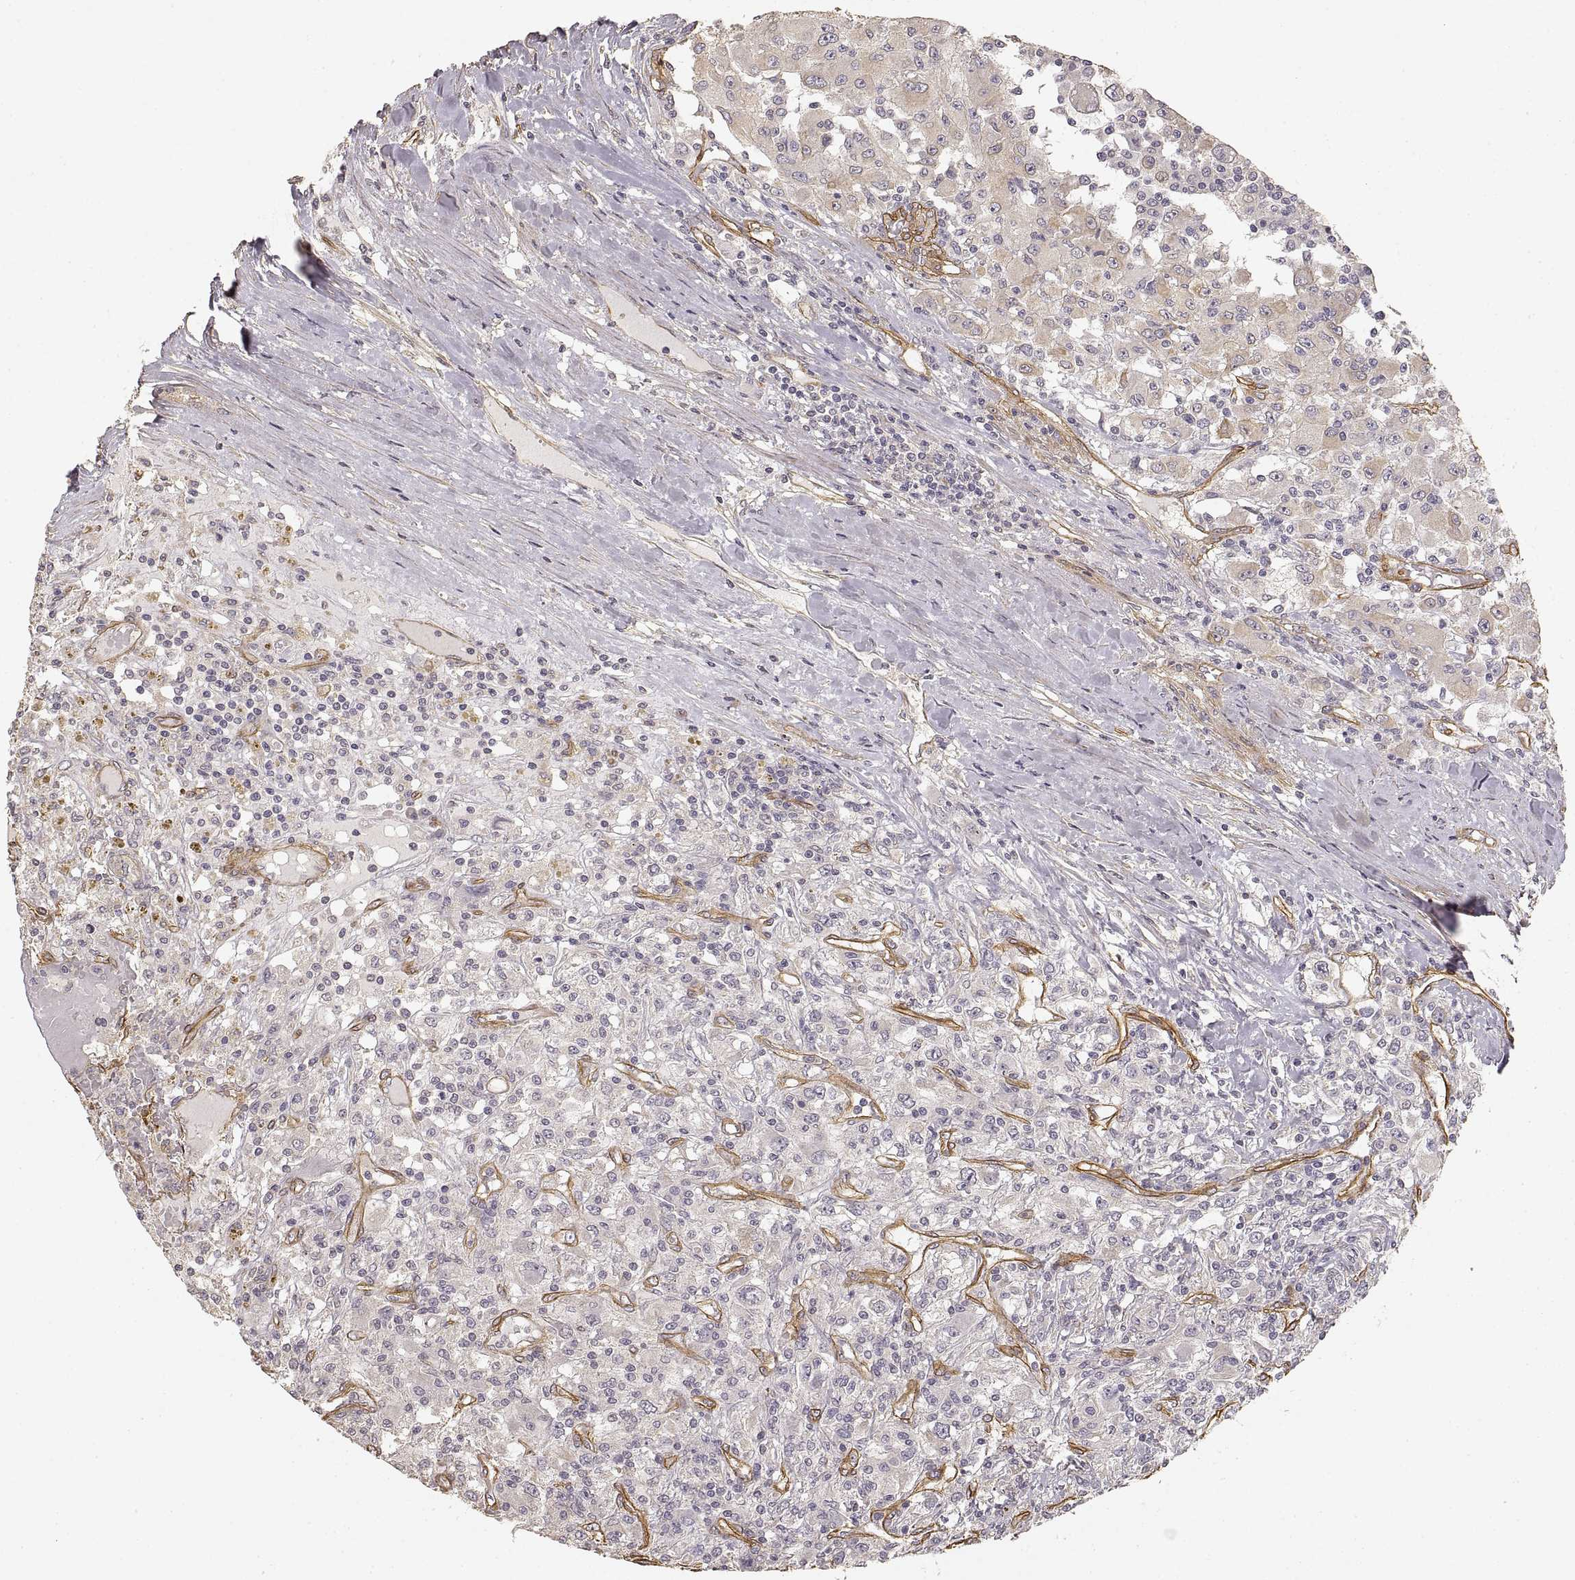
{"staining": {"intensity": "moderate", "quantity": "<25%", "location": "cytoplasmic/membranous"}, "tissue": "renal cancer", "cell_type": "Tumor cells", "image_type": "cancer", "snomed": [{"axis": "morphology", "description": "Adenocarcinoma, NOS"}, {"axis": "topography", "description": "Kidney"}], "caption": "IHC of human renal cancer (adenocarcinoma) shows low levels of moderate cytoplasmic/membranous positivity in about <25% of tumor cells. The staining was performed using DAB (3,3'-diaminobenzidine), with brown indicating positive protein expression. Nuclei are stained blue with hematoxylin.", "gene": "LAMA4", "patient": {"sex": "female", "age": 67}}